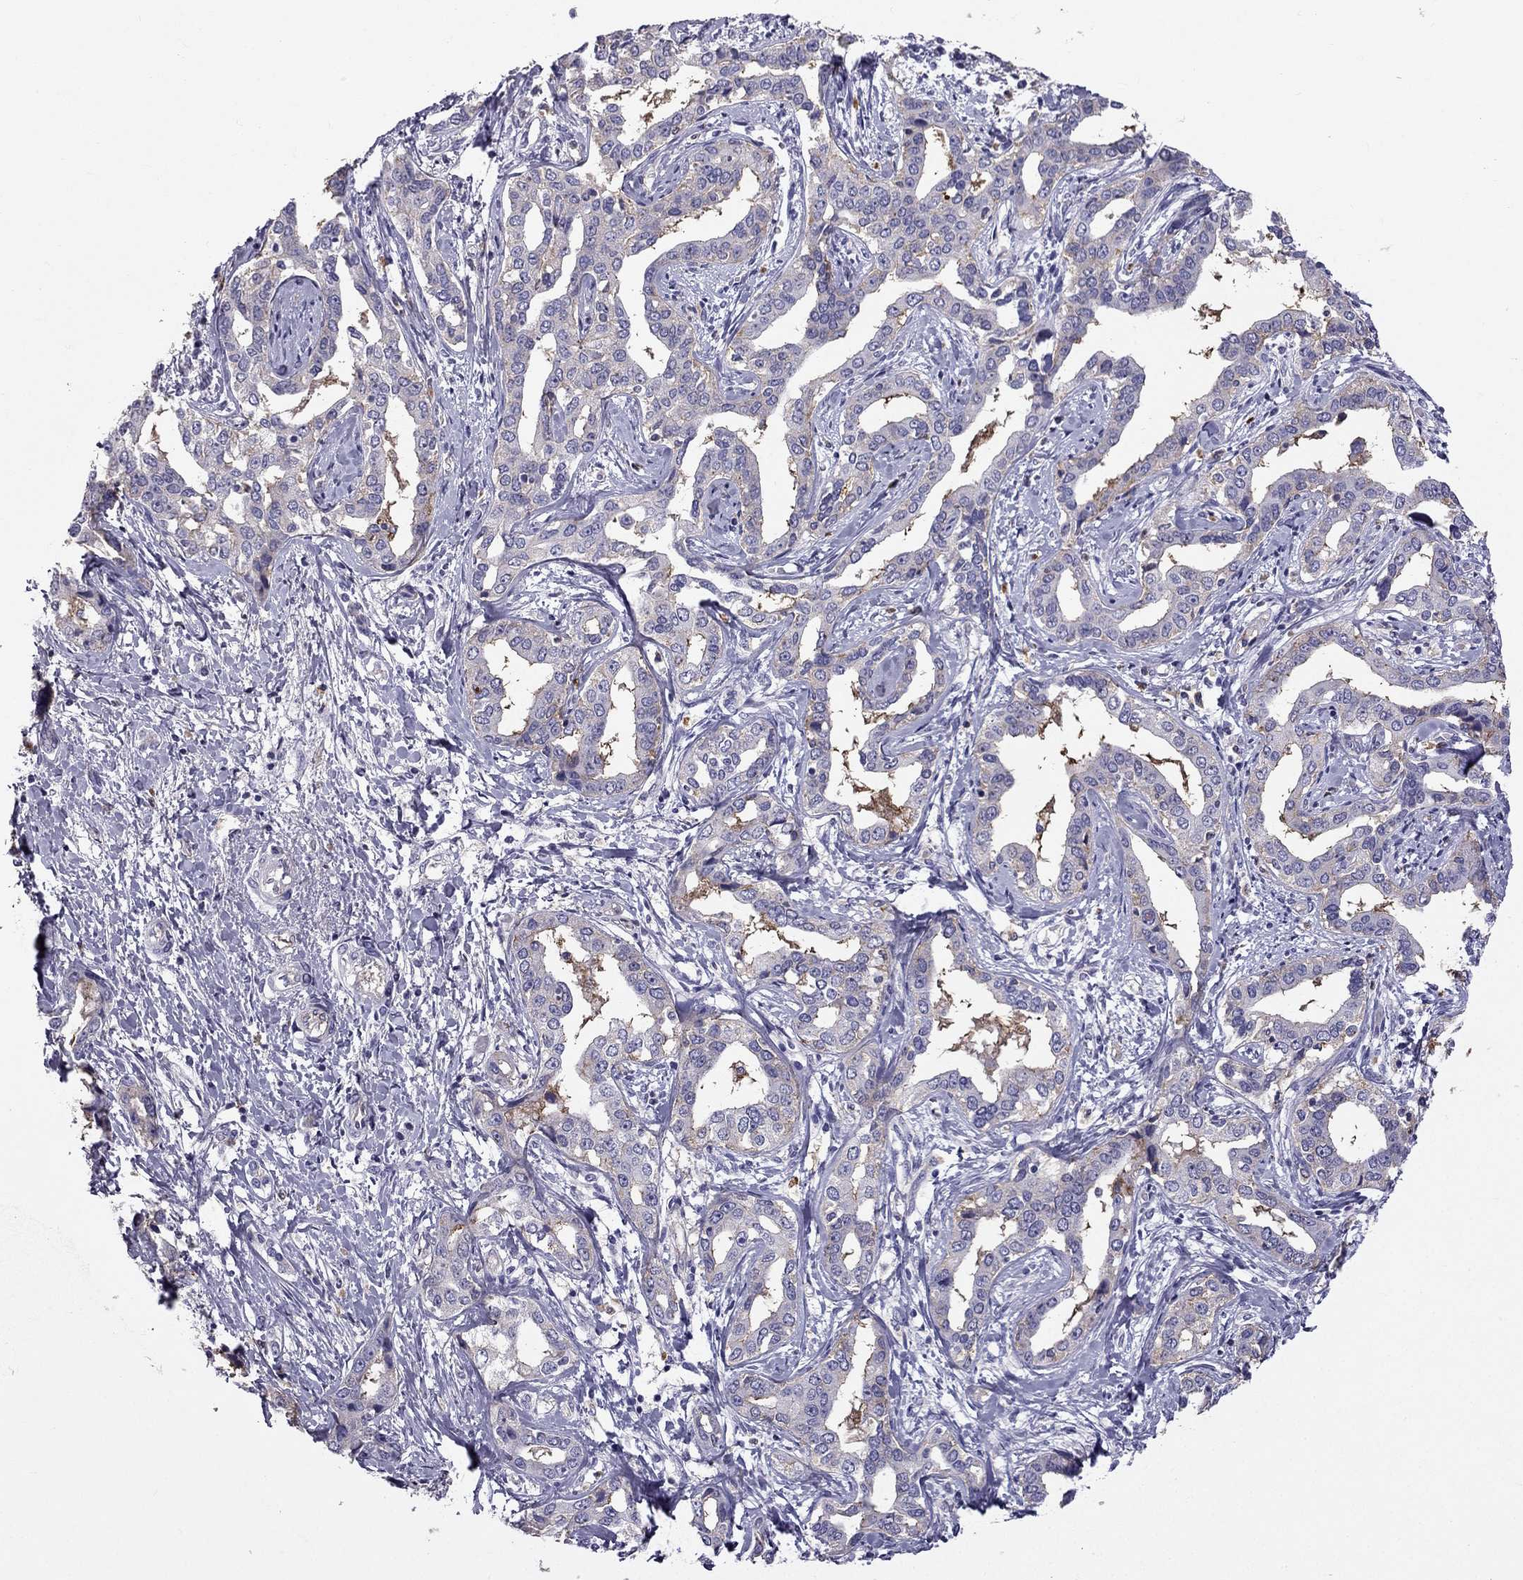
{"staining": {"intensity": "negative", "quantity": "none", "location": "none"}, "tissue": "liver cancer", "cell_type": "Tumor cells", "image_type": "cancer", "snomed": [{"axis": "morphology", "description": "Cholangiocarcinoma"}, {"axis": "topography", "description": "Liver"}], "caption": "Liver cancer was stained to show a protein in brown. There is no significant positivity in tumor cells.", "gene": "STOML3", "patient": {"sex": "male", "age": 59}}